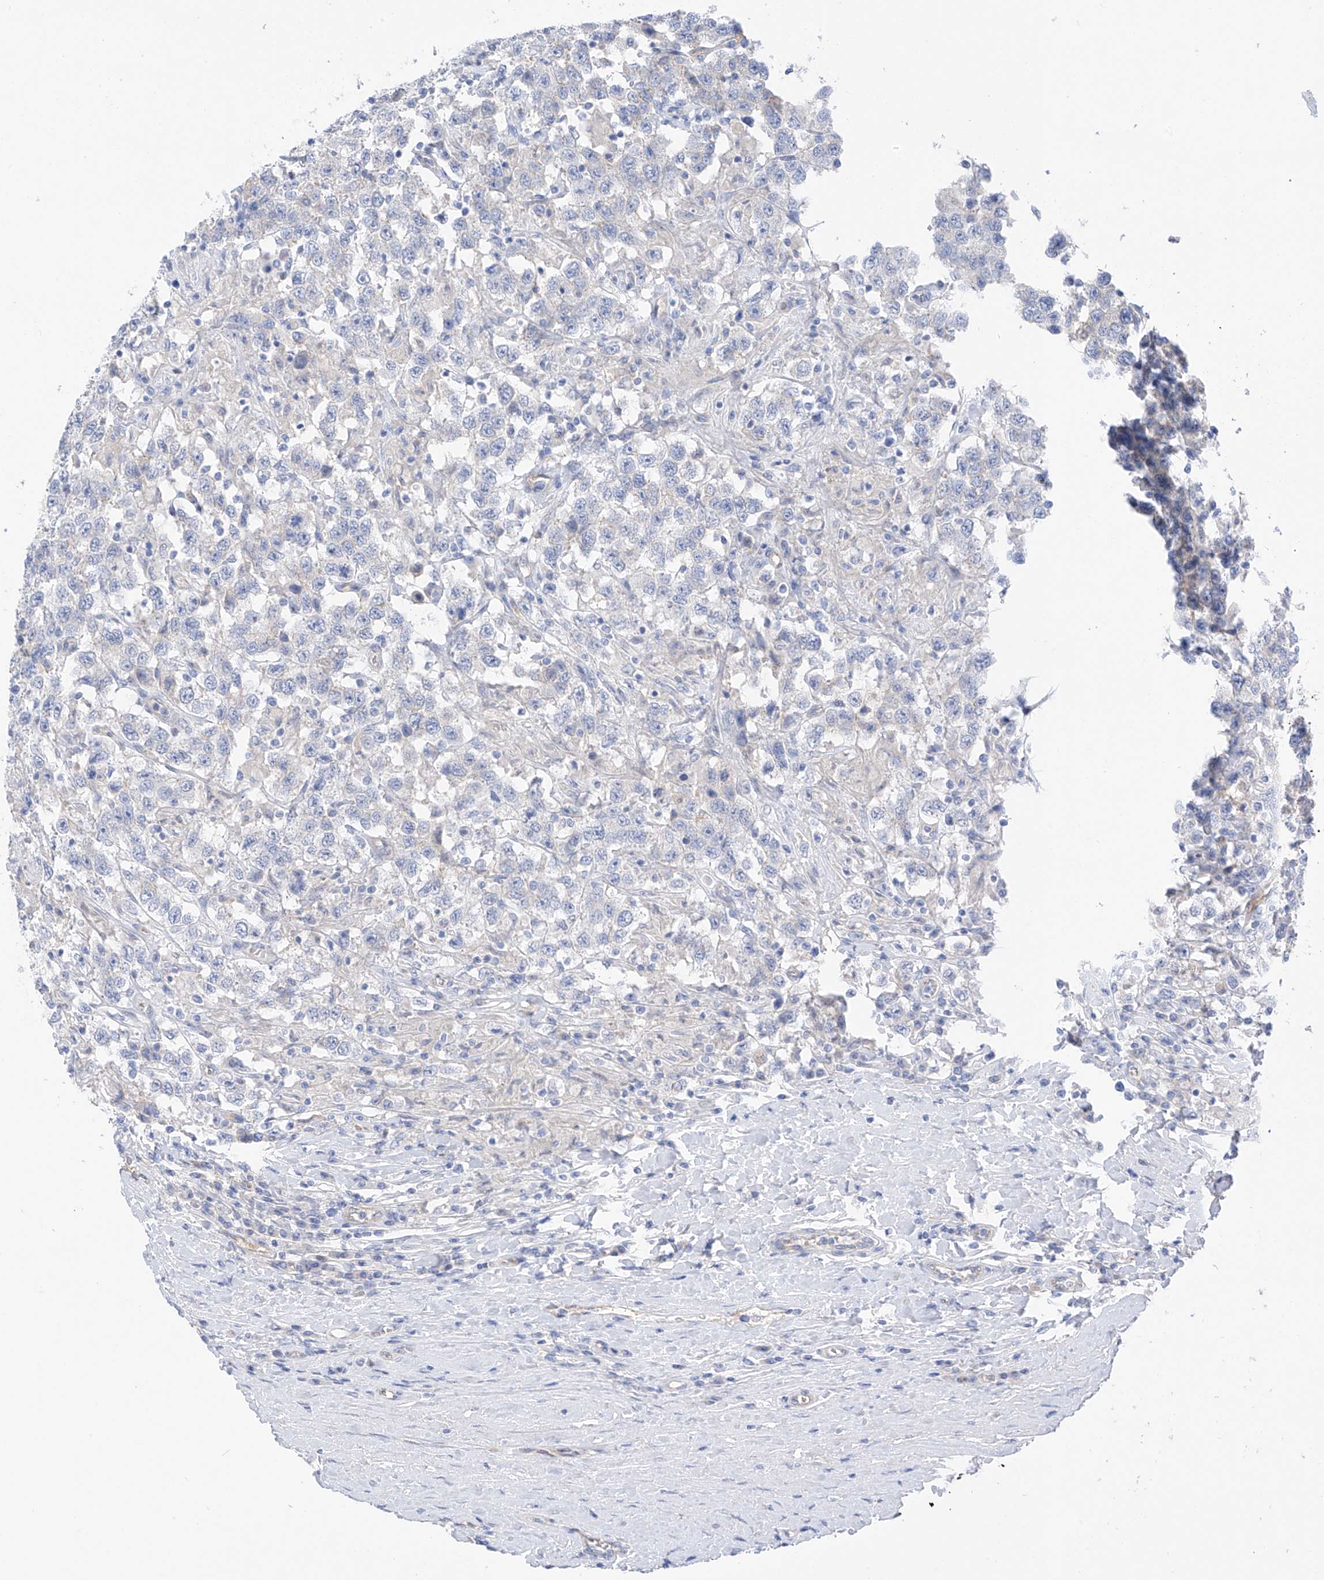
{"staining": {"intensity": "negative", "quantity": "none", "location": "none"}, "tissue": "testis cancer", "cell_type": "Tumor cells", "image_type": "cancer", "snomed": [{"axis": "morphology", "description": "Seminoma, NOS"}, {"axis": "topography", "description": "Testis"}], "caption": "Tumor cells show no significant staining in testis seminoma.", "gene": "ITGA9", "patient": {"sex": "male", "age": 41}}